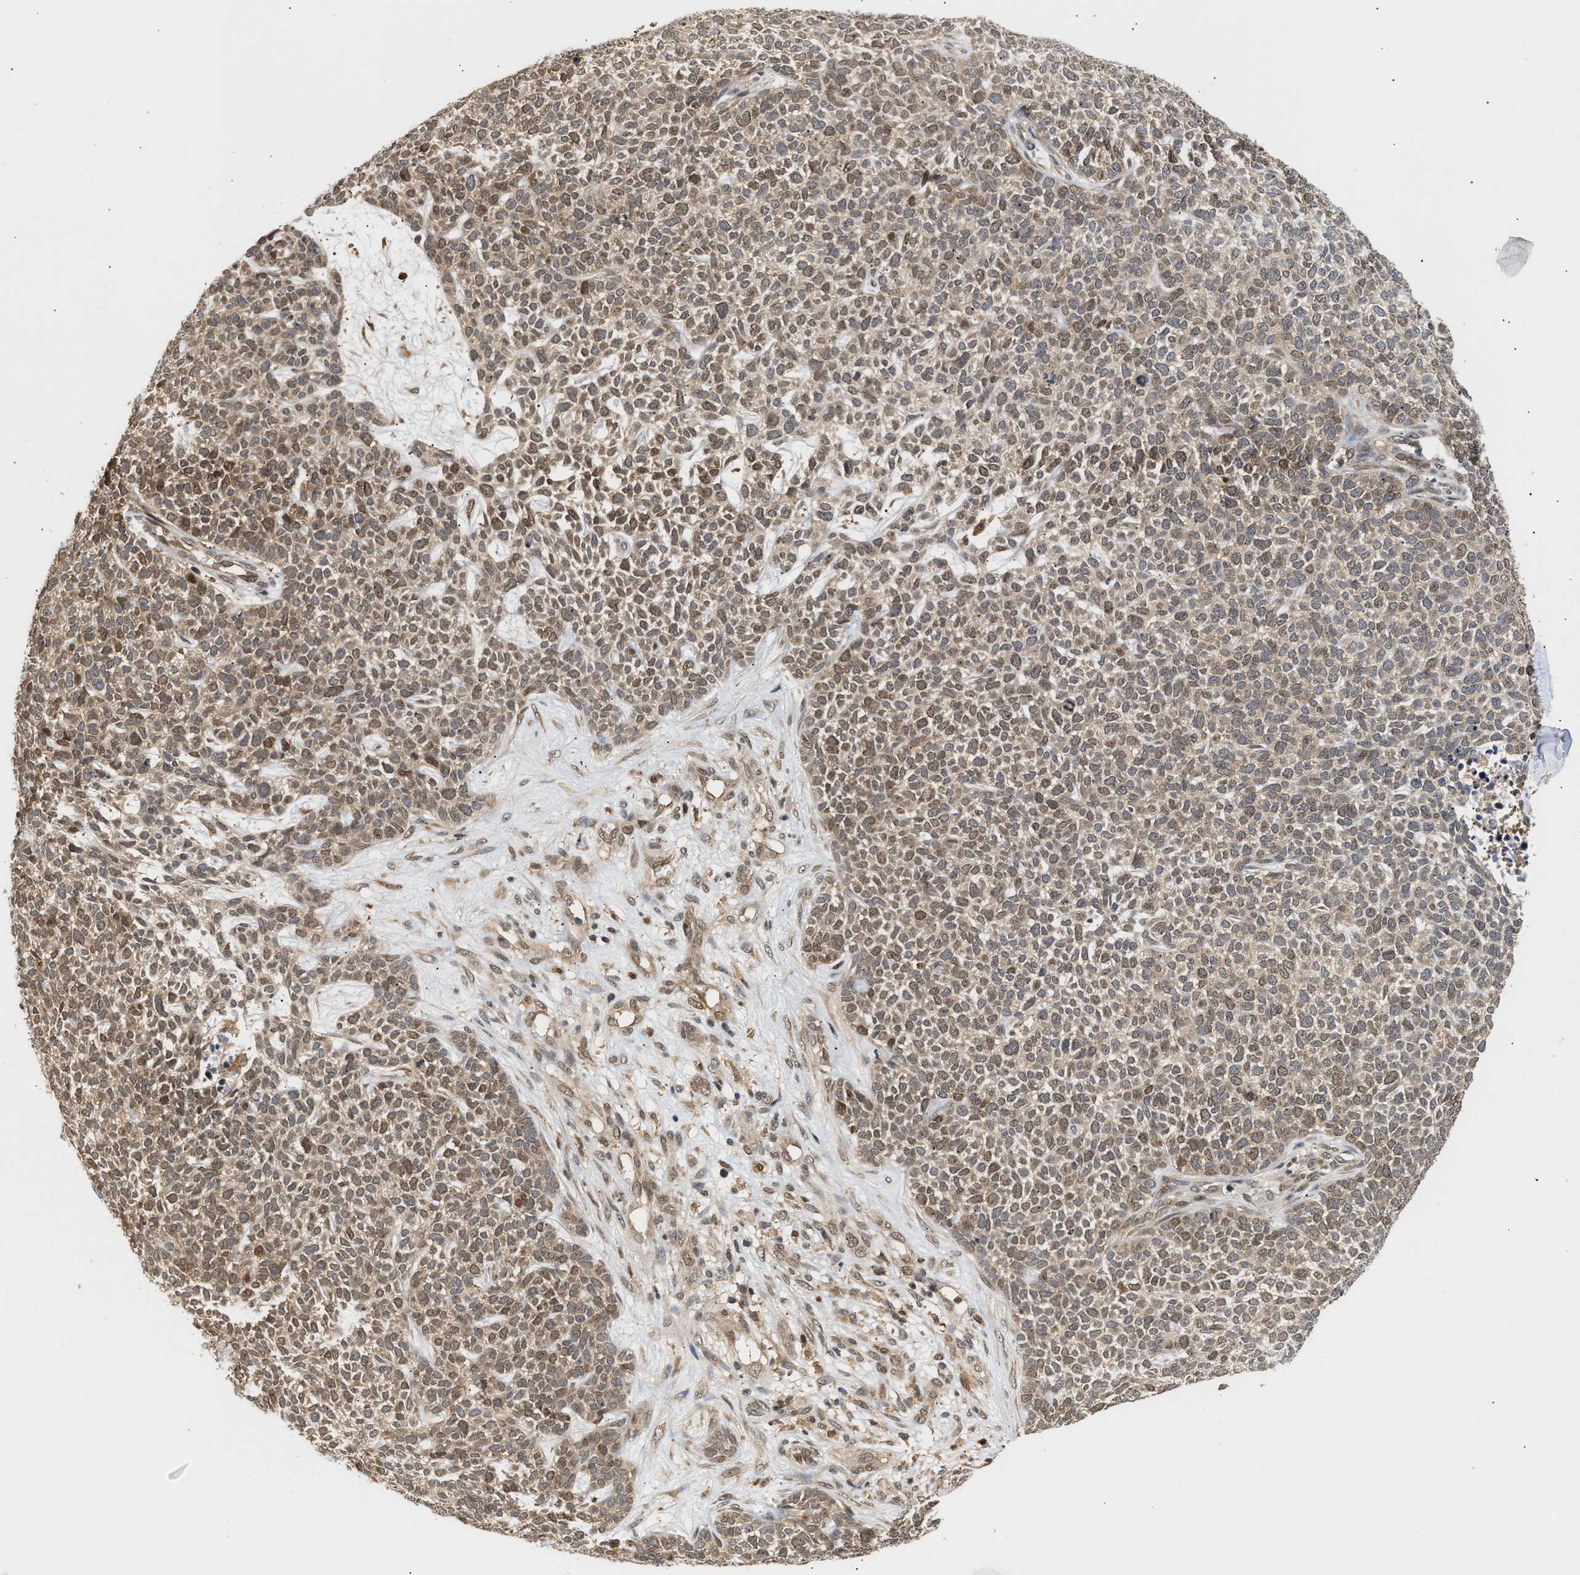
{"staining": {"intensity": "weak", "quantity": "25%-75%", "location": "nuclear"}, "tissue": "skin cancer", "cell_type": "Tumor cells", "image_type": "cancer", "snomed": [{"axis": "morphology", "description": "Basal cell carcinoma"}, {"axis": "topography", "description": "Skin"}], "caption": "Tumor cells show weak nuclear positivity in approximately 25%-75% of cells in skin cancer (basal cell carcinoma).", "gene": "ABHD5", "patient": {"sex": "female", "age": 84}}